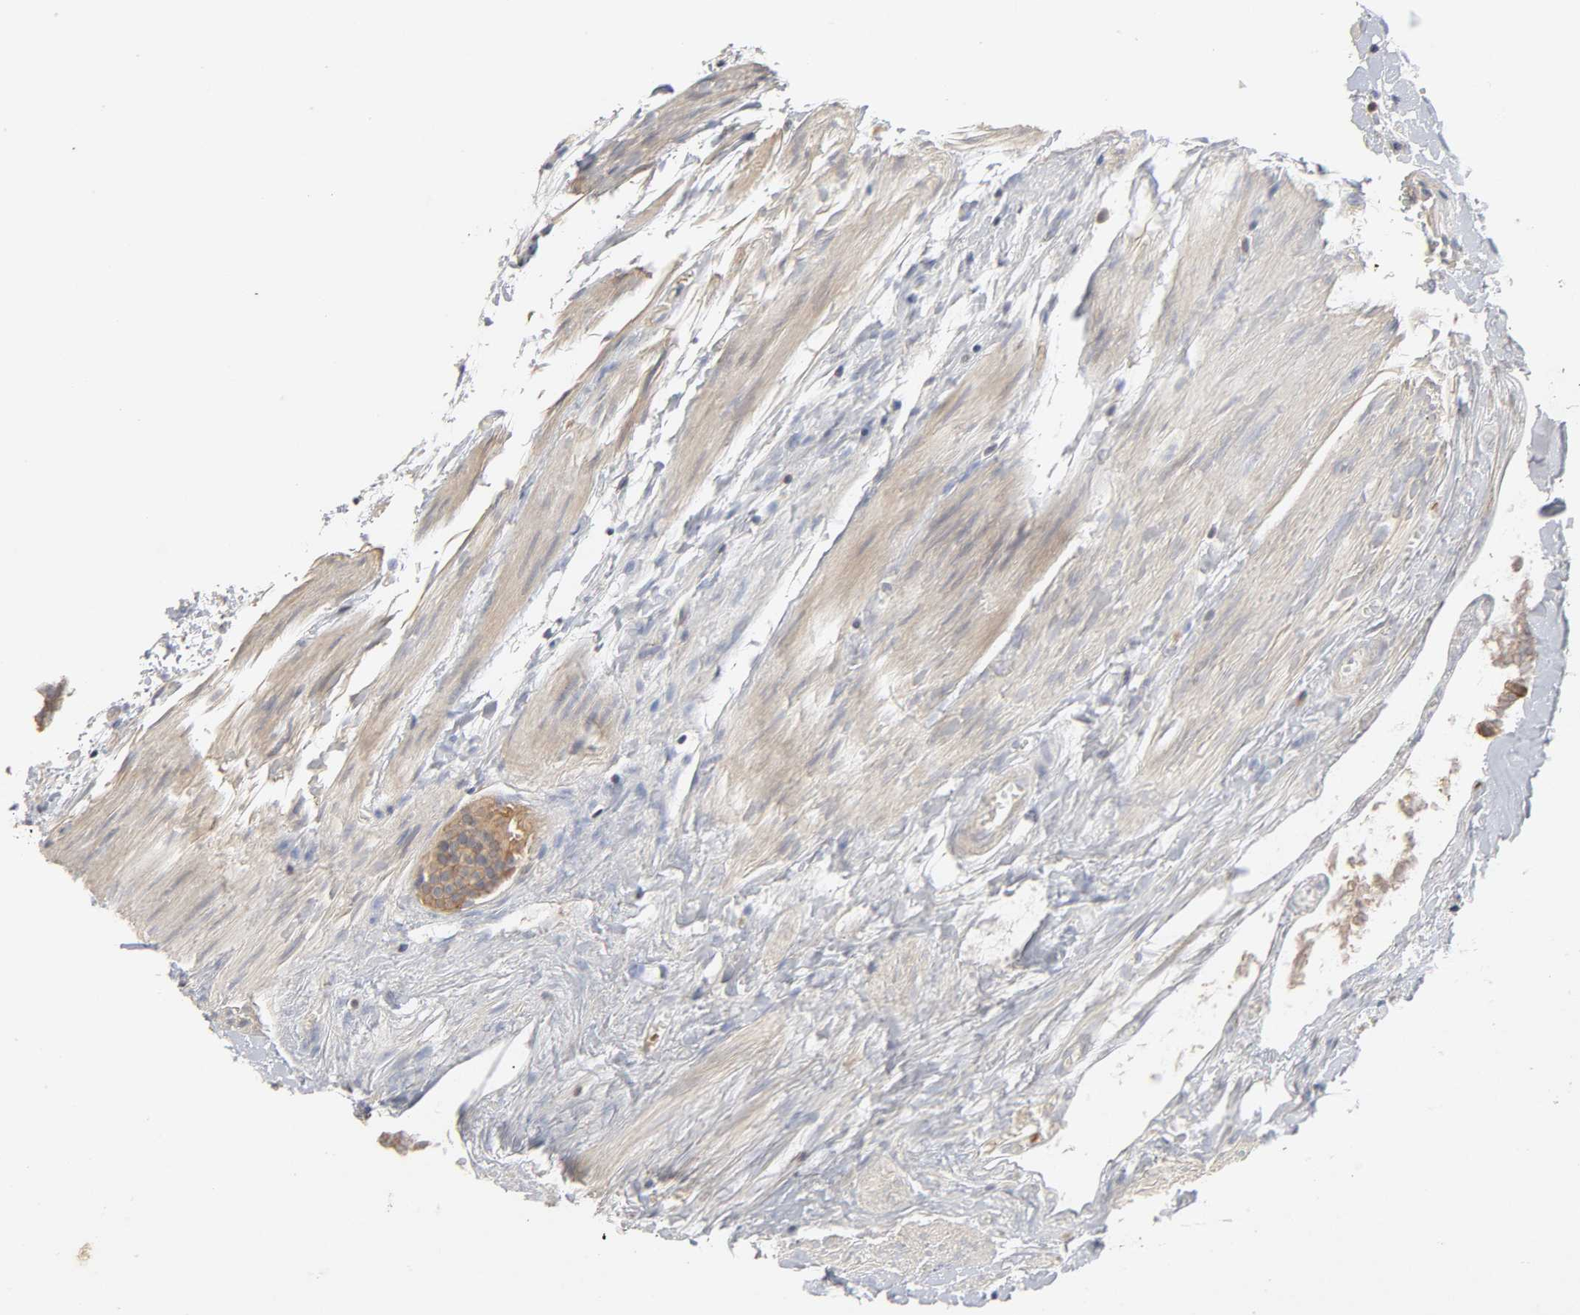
{"staining": {"intensity": "moderate", "quantity": ">75%", "location": "cytoplasmic/membranous"}, "tissue": "gallbladder", "cell_type": "Glandular cells", "image_type": "normal", "snomed": [{"axis": "morphology", "description": "Normal tissue, NOS"}, {"axis": "topography", "description": "Gallbladder"}], "caption": "High-power microscopy captured an IHC image of benign gallbladder, revealing moderate cytoplasmic/membranous staining in approximately >75% of glandular cells.", "gene": "CXADR", "patient": {"sex": "female", "age": 63}}